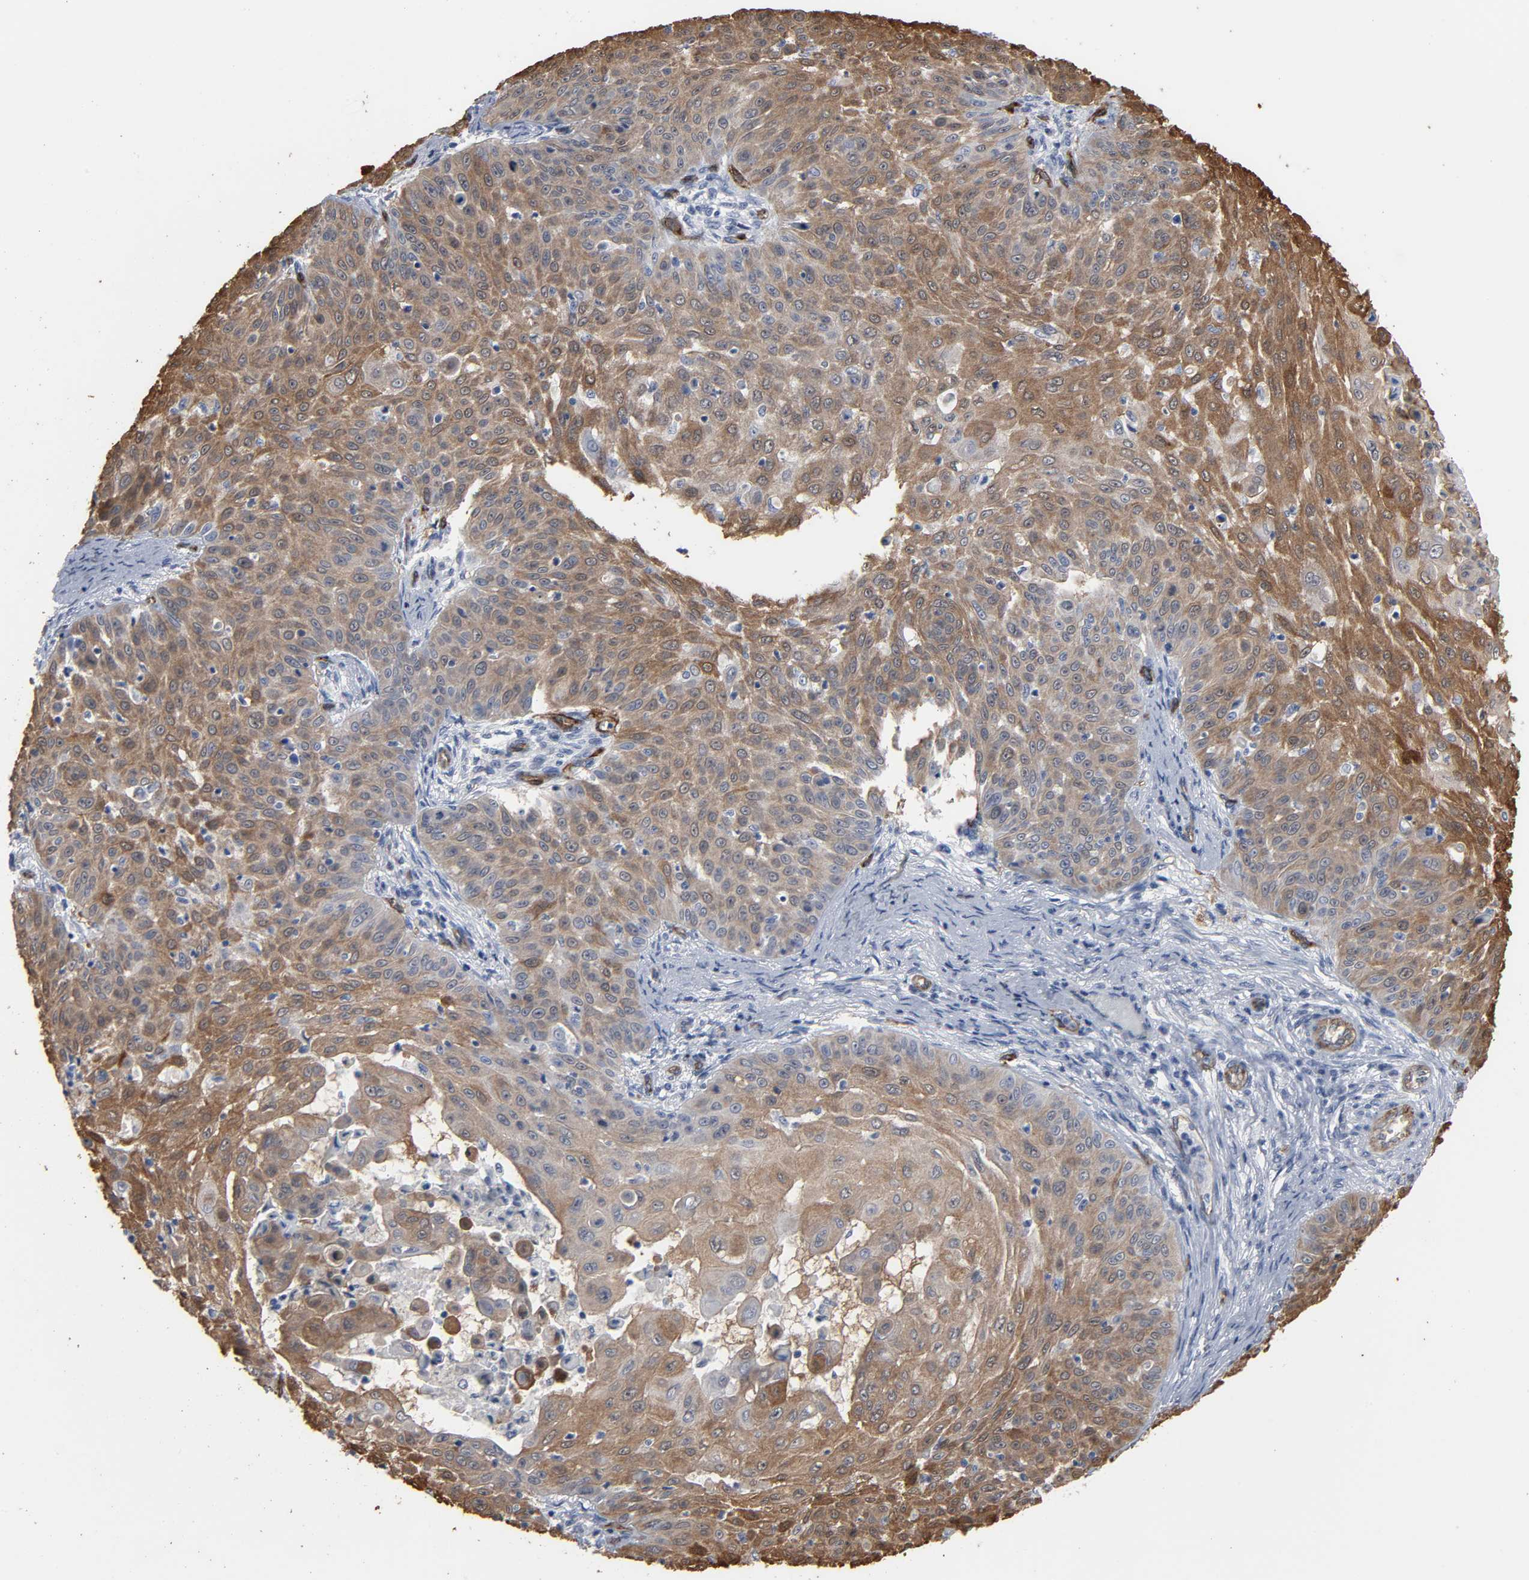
{"staining": {"intensity": "moderate", "quantity": ">75%", "location": "cytoplasmic/membranous"}, "tissue": "skin cancer", "cell_type": "Tumor cells", "image_type": "cancer", "snomed": [{"axis": "morphology", "description": "Squamous cell carcinoma, NOS"}, {"axis": "topography", "description": "Skin"}], "caption": "Protein staining of skin cancer (squamous cell carcinoma) tissue demonstrates moderate cytoplasmic/membranous positivity in approximately >75% of tumor cells.", "gene": "KDR", "patient": {"sex": "male", "age": 82}}